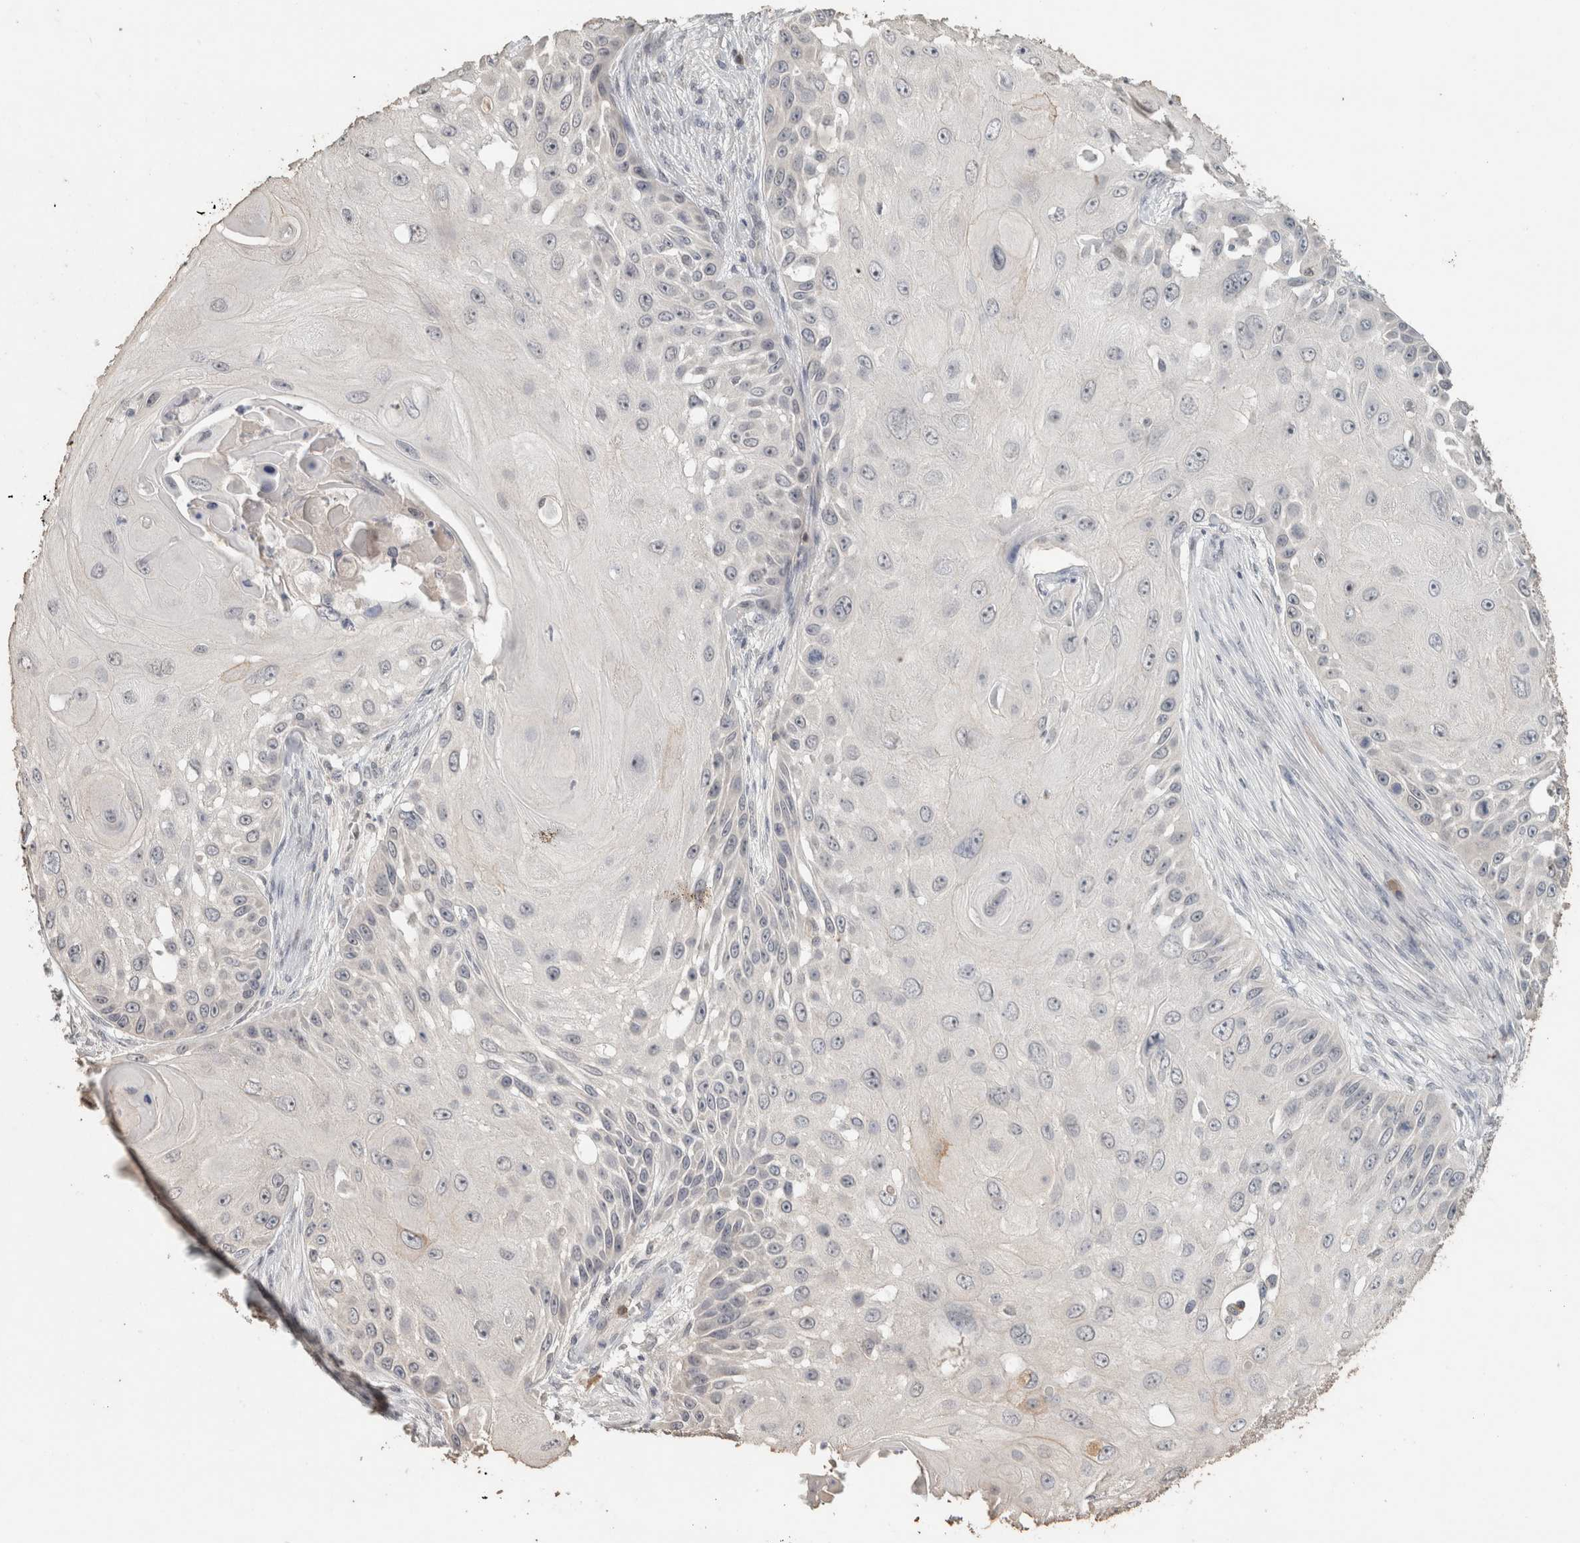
{"staining": {"intensity": "negative", "quantity": "none", "location": "none"}, "tissue": "skin cancer", "cell_type": "Tumor cells", "image_type": "cancer", "snomed": [{"axis": "morphology", "description": "Squamous cell carcinoma, NOS"}, {"axis": "topography", "description": "Skin"}], "caption": "This is an IHC image of squamous cell carcinoma (skin). There is no expression in tumor cells.", "gene": "TRAT1", "patient": {"sex": "female", "age": 44}}